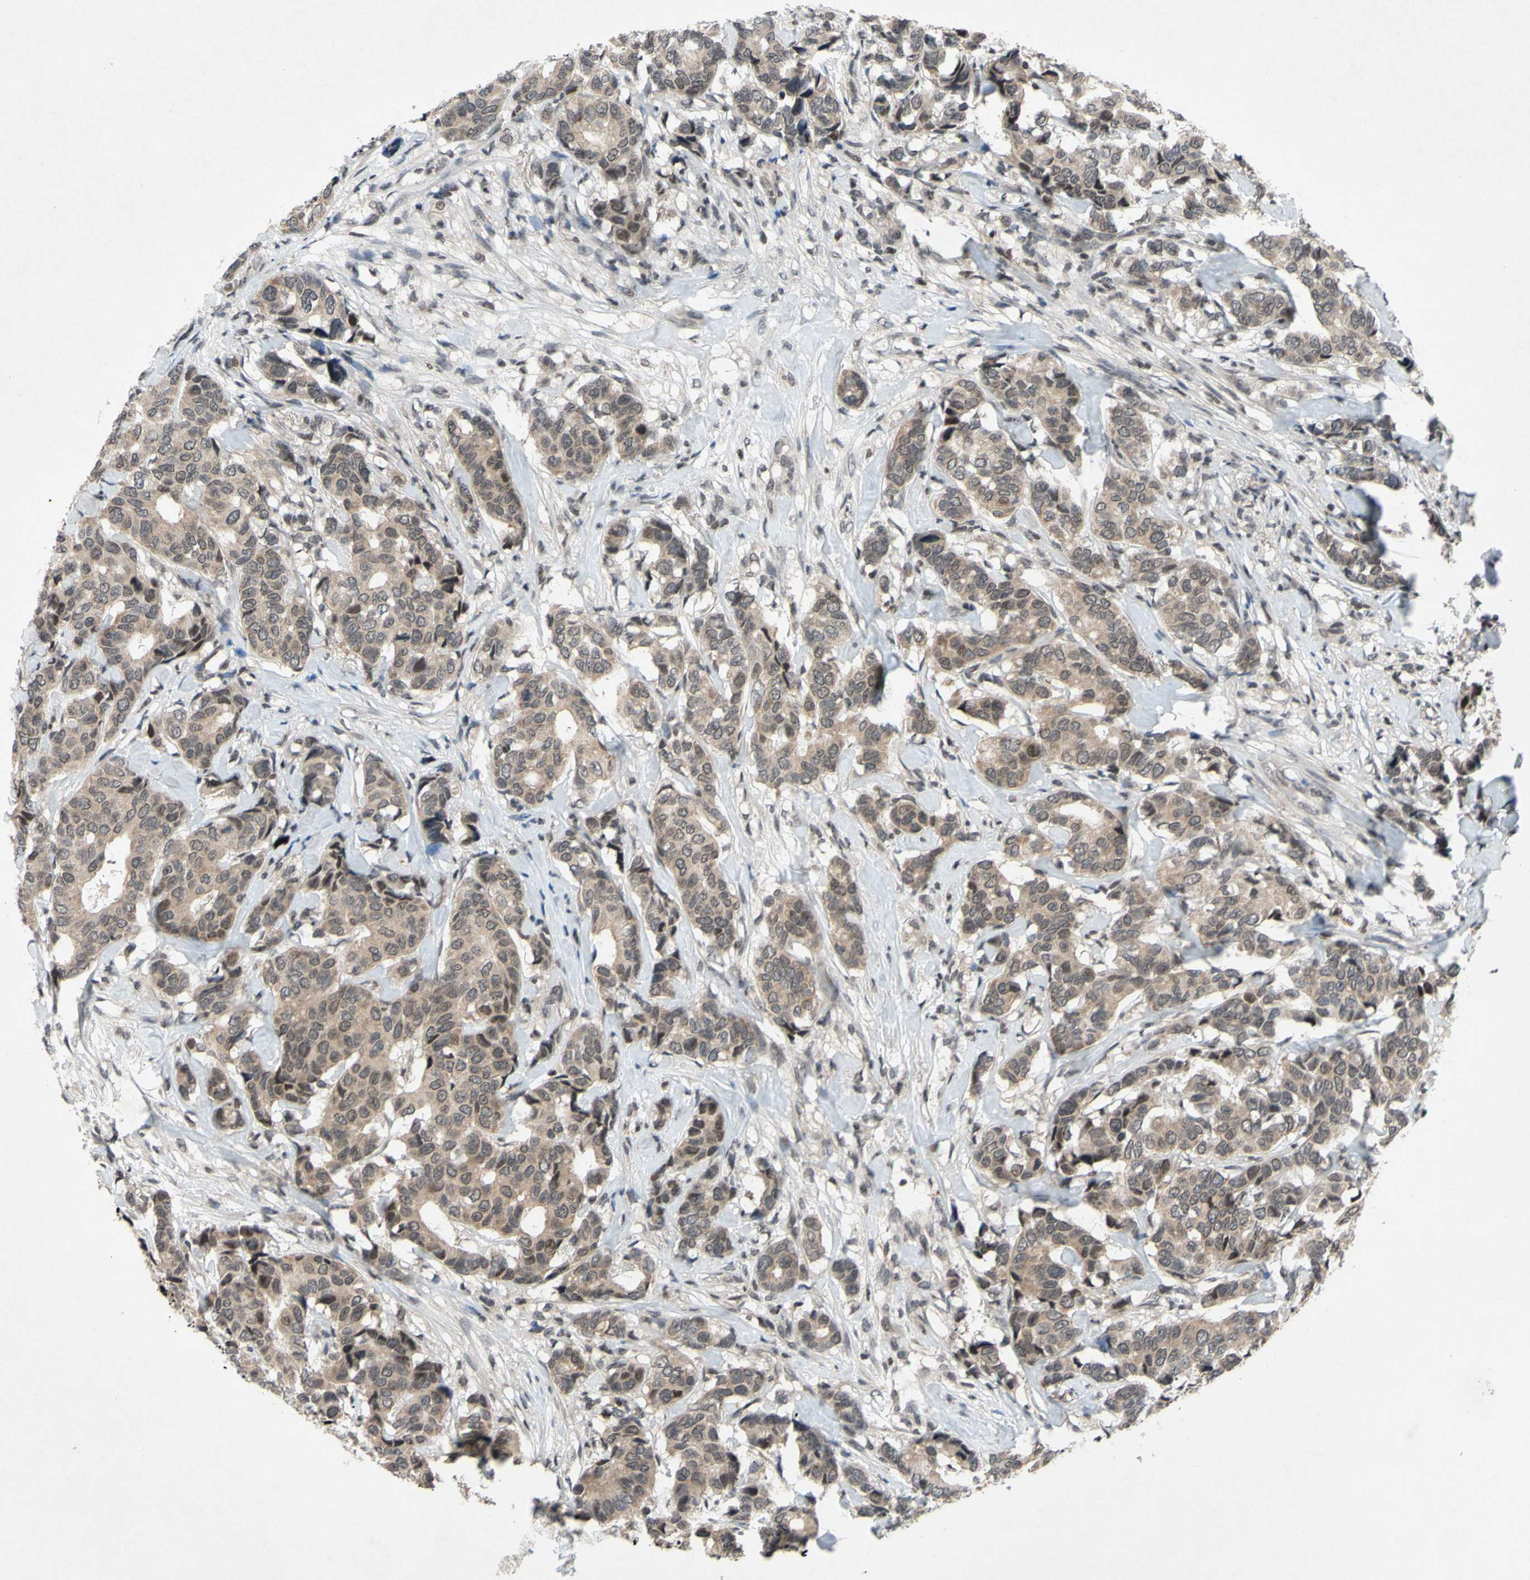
{"staining": {"intensity": "weak", "quantity": ">75%", "location": "cytoplasmic/membranous,nuclear"}, "tissue": "breast cancer", "cell_type": "Tumor cells", "image_type": "cancer", "snomed": [{"axis": "morphology", "description": "Duct carcinoma"}, {"axis": "topography", "description": "Breast"}], "caption": "Tumor cells exhibit weak cytoplasmic/membranous and nuclear expression in approximately >75% of cells in infiltrating ductal carcinoma (breast). The staining was performed using DAB to visualize the protein expression in brown, while the nuclei were stained in blue with hematoxylin (Magnification: 20x).", "gene": "XPO1", "patient": {"sex": "female", "age": 87}}